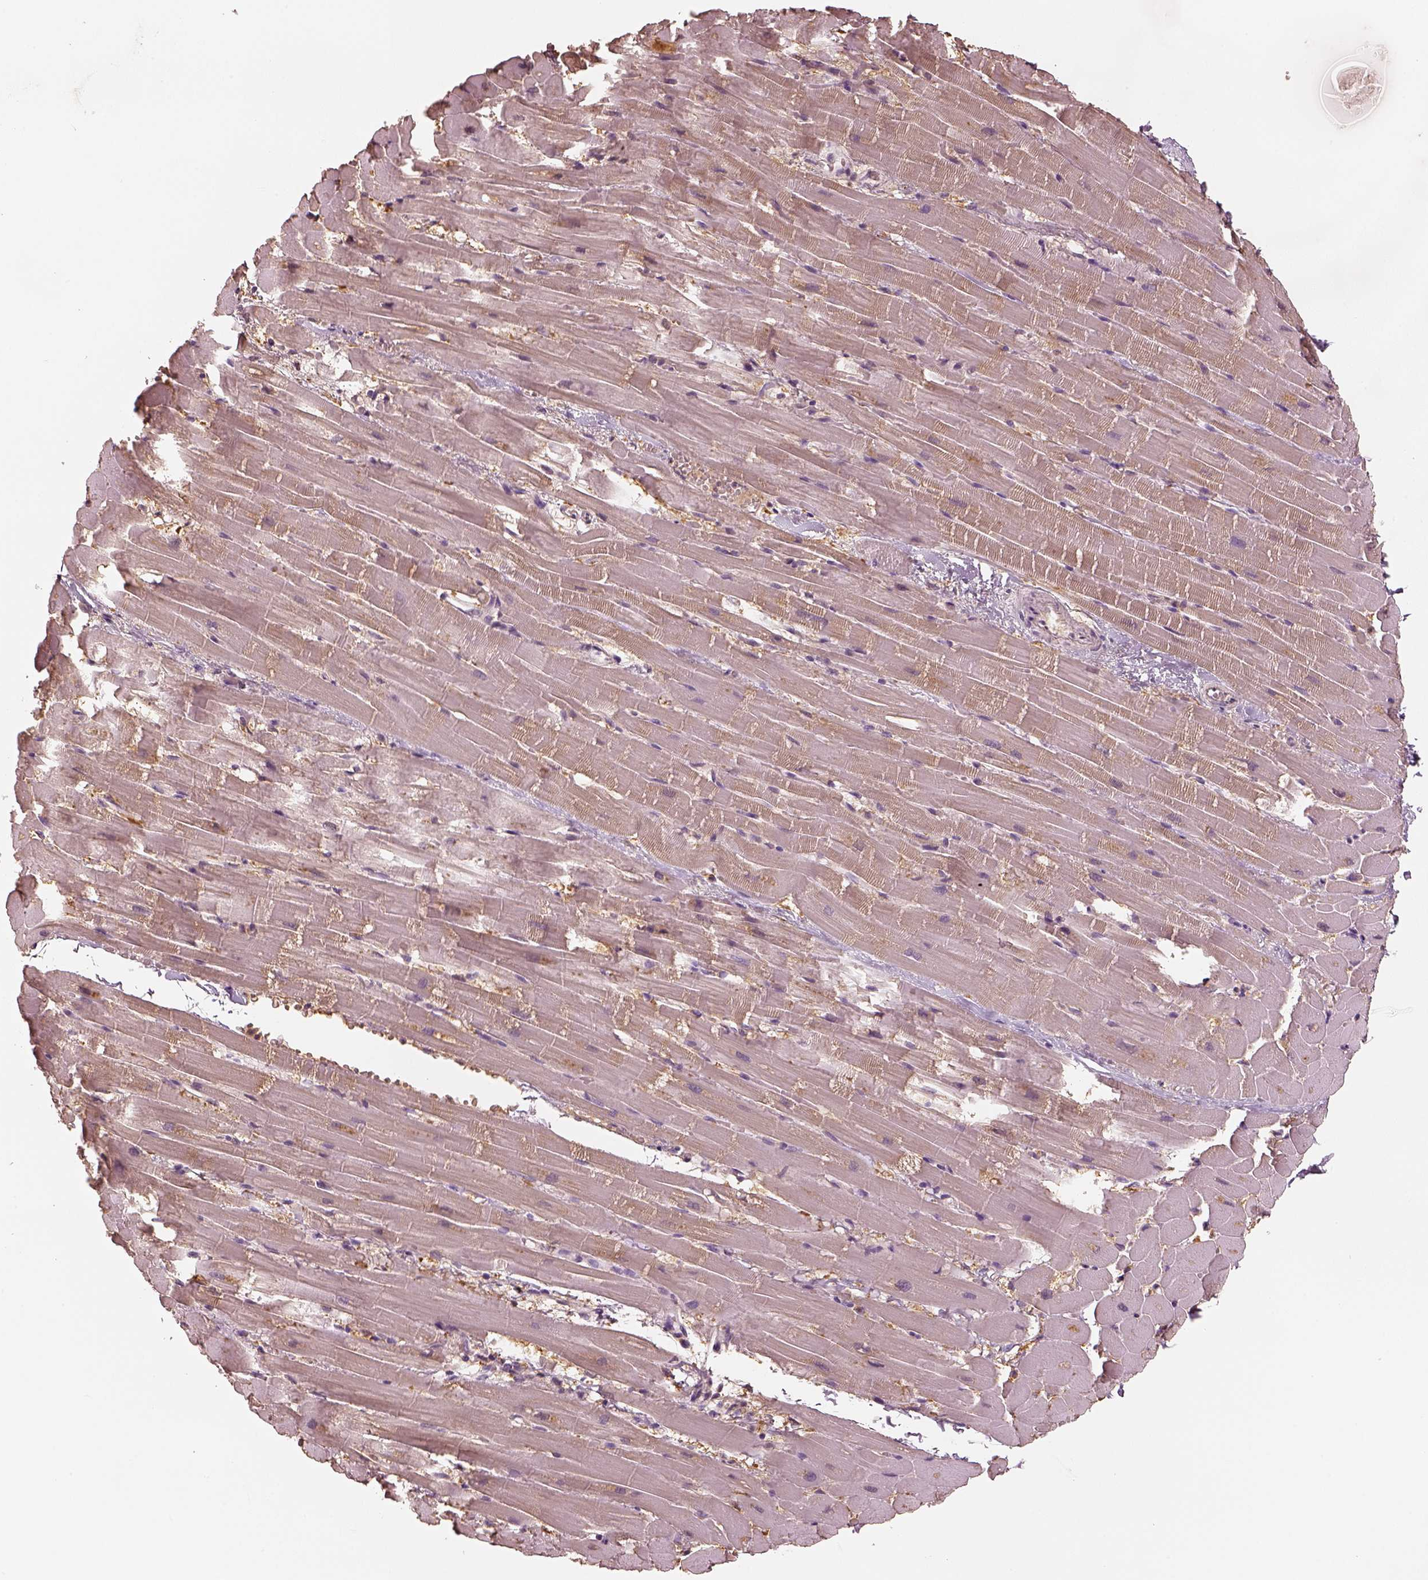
{"staining": {"intensity": "weak", "quantity": ">75%", "location": "cytoplasmic/membranous"}, "tissue": "heart muscle", "cell_type": "Cardiomyocytes", "image_type": "normal", "snomed": [{"axis": "morphology", "description": "Normal tissue, NOS"}, {"axis": "topography", "description": "Heart"}], "caption": "Normal heart muscle displays weak cytoplasmic/membranous positivity in approximately >75% of cardiomyocytes, visualized by immunohistochemistry. (brown staining indicates protein expression, while blue staining denotes nuclei).", "gene": "EGR4", "patient": {"sex": "male", "age": 37}}